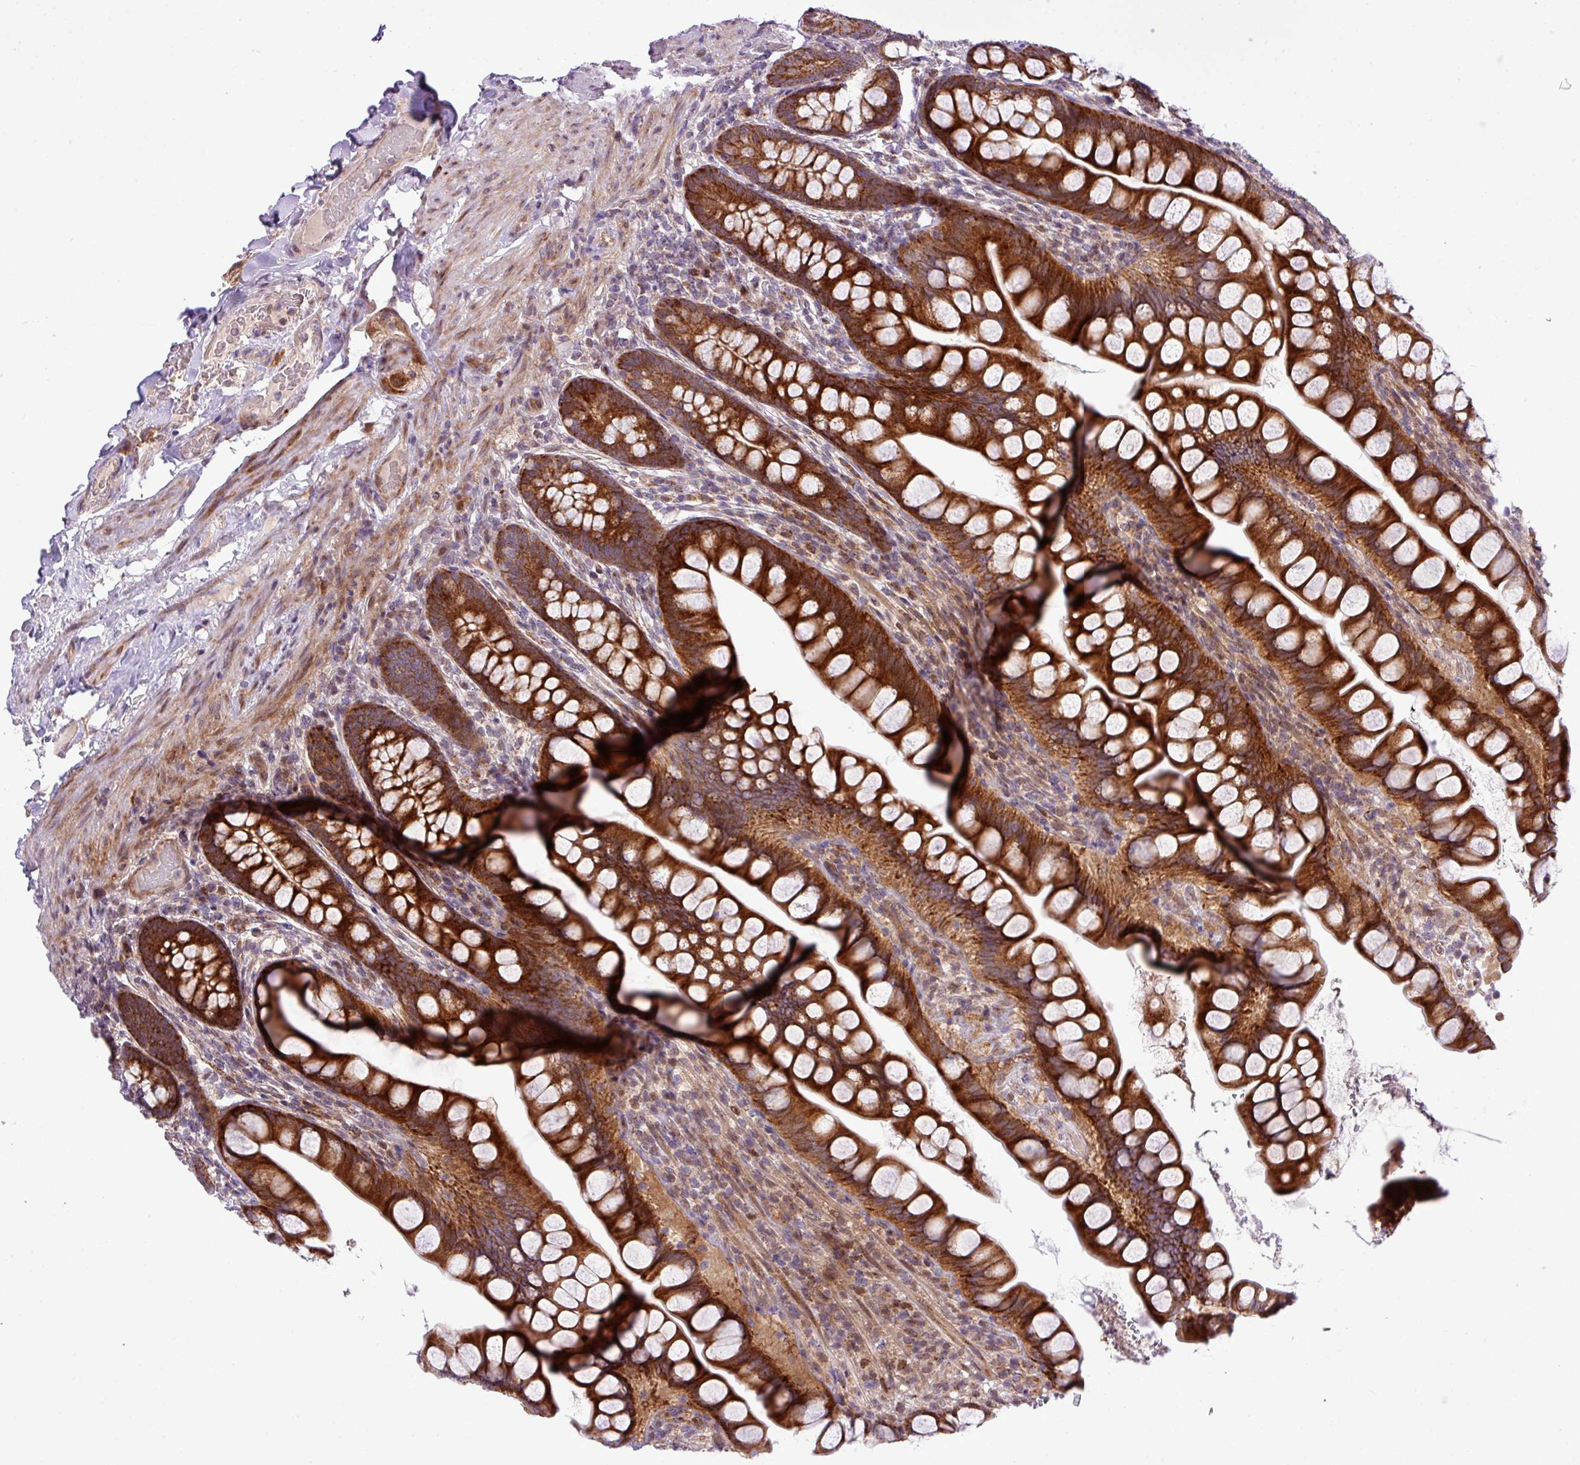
{"staining": {"intensity": "strong", "quantity": ">75%", "location": "cytoplasmic/membranous"}, "tissue": "small intestine", "cell_type": "Glandular cells", "image_type": "normal", "snomed": [{"axis": "morphology", "description": "Normal tissue, NOS"}, {"axis": "topography", "description": "Small intestine"}], "caption": "Glandular cells show high levels of strong cytoplasmic/membranous expression in approximately >75% of cells in benign human small intestine. (DAB (3,3'-diaminobenzidine) = brown stain, brightfield microscopy at high magnification).", "gene": "B3GNT9", "patient": {"sex": "male", "age": 70}}